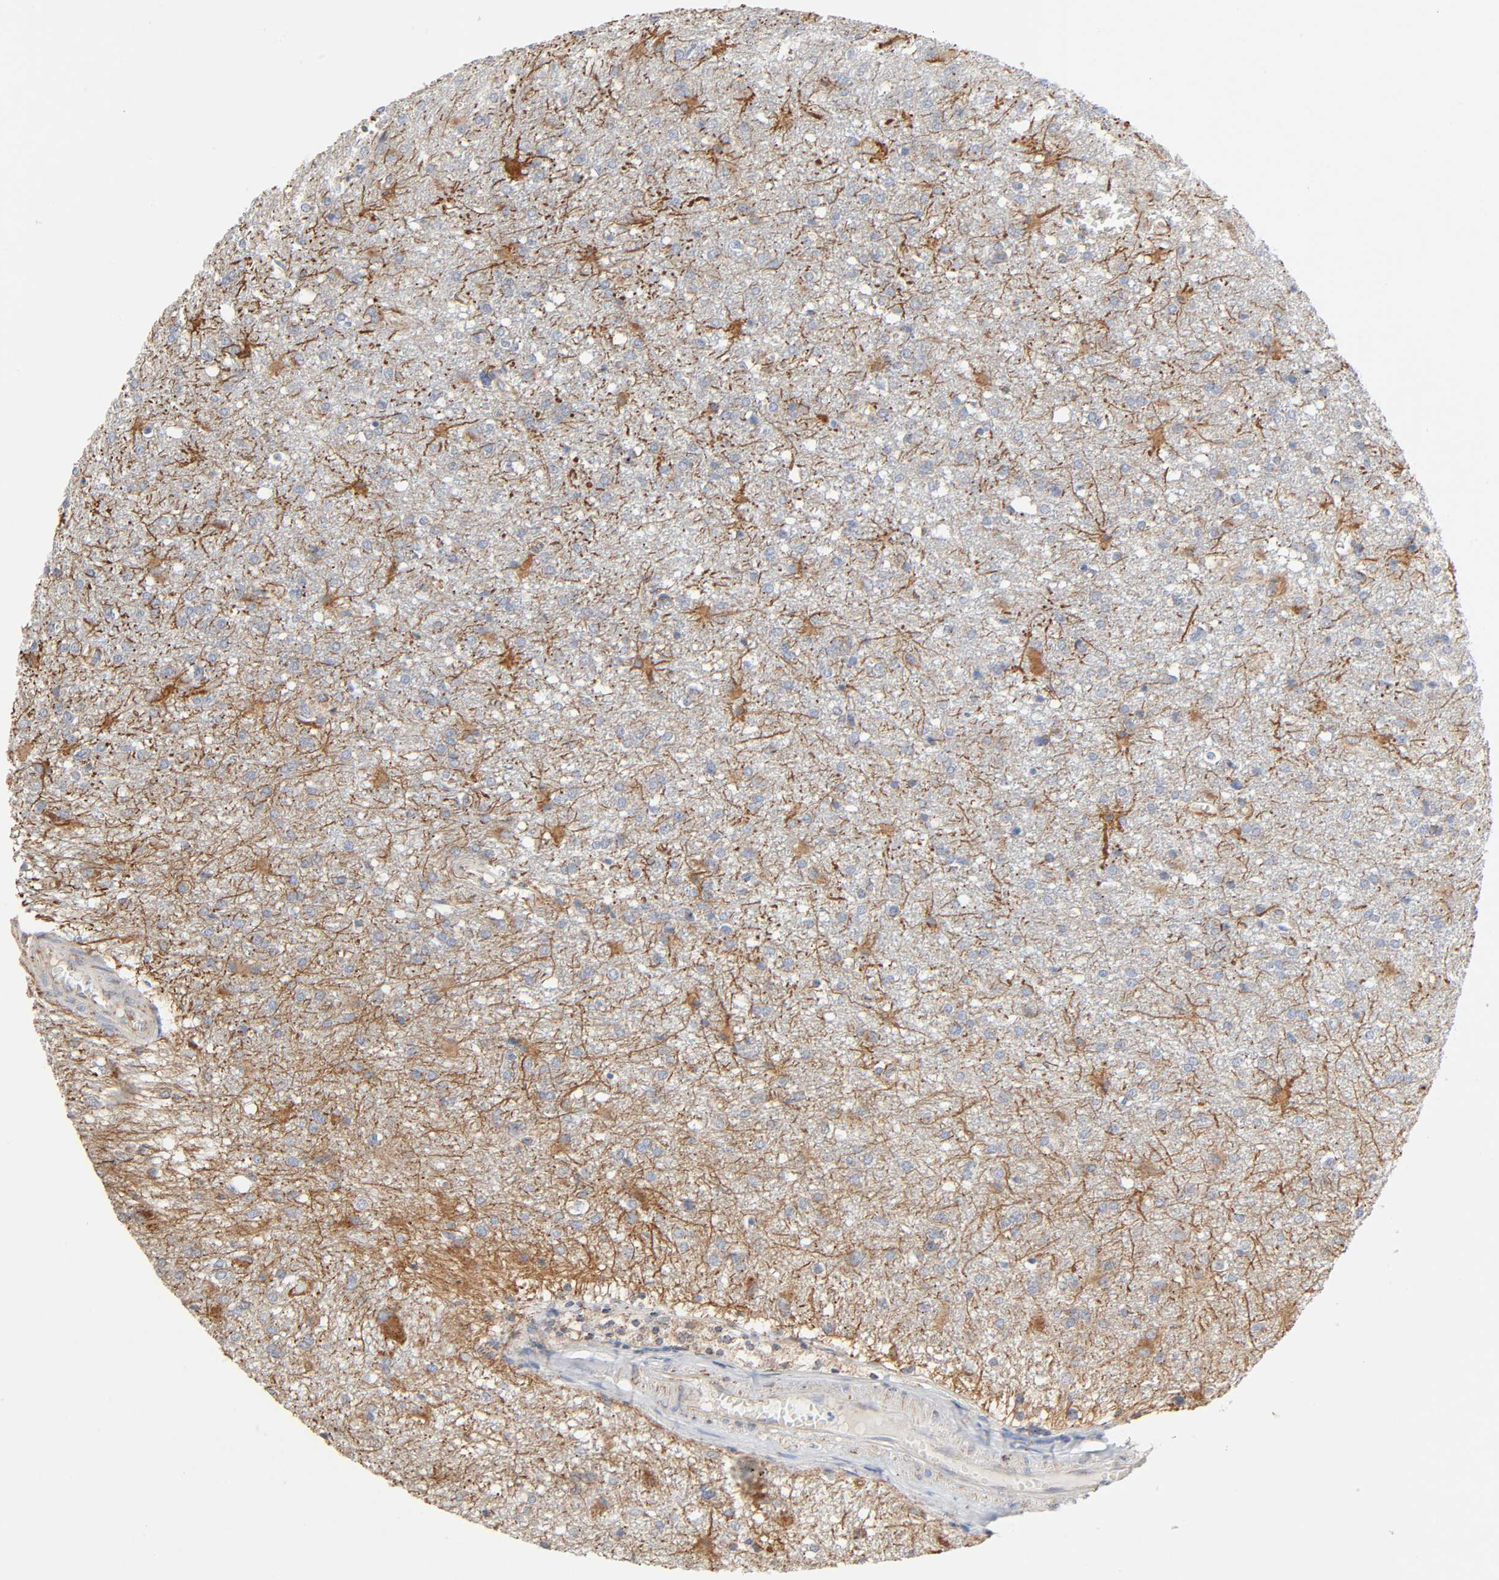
{"staining": {"intensity": "moderate", "quantity": "25%-75%", "location": "cytoplasmic/membranous"}, "tissue": "glioma", "cell_type": "Tumor cells", "image_type": "cancer", "snomed": [{"axis": "morphology", "description": "Glioma, malignant, High grade"}, {"axis": "topography", "description": "Cerebral cortex"}], "caption": "Immunohistochemistry (DAB) staining of glioma displays moderate cytoplasmic/membranous protein positivity in about 25%-75% of tumor cells.", "gene": "SYT16", "patient": {"sex": "male", "age": 76}}